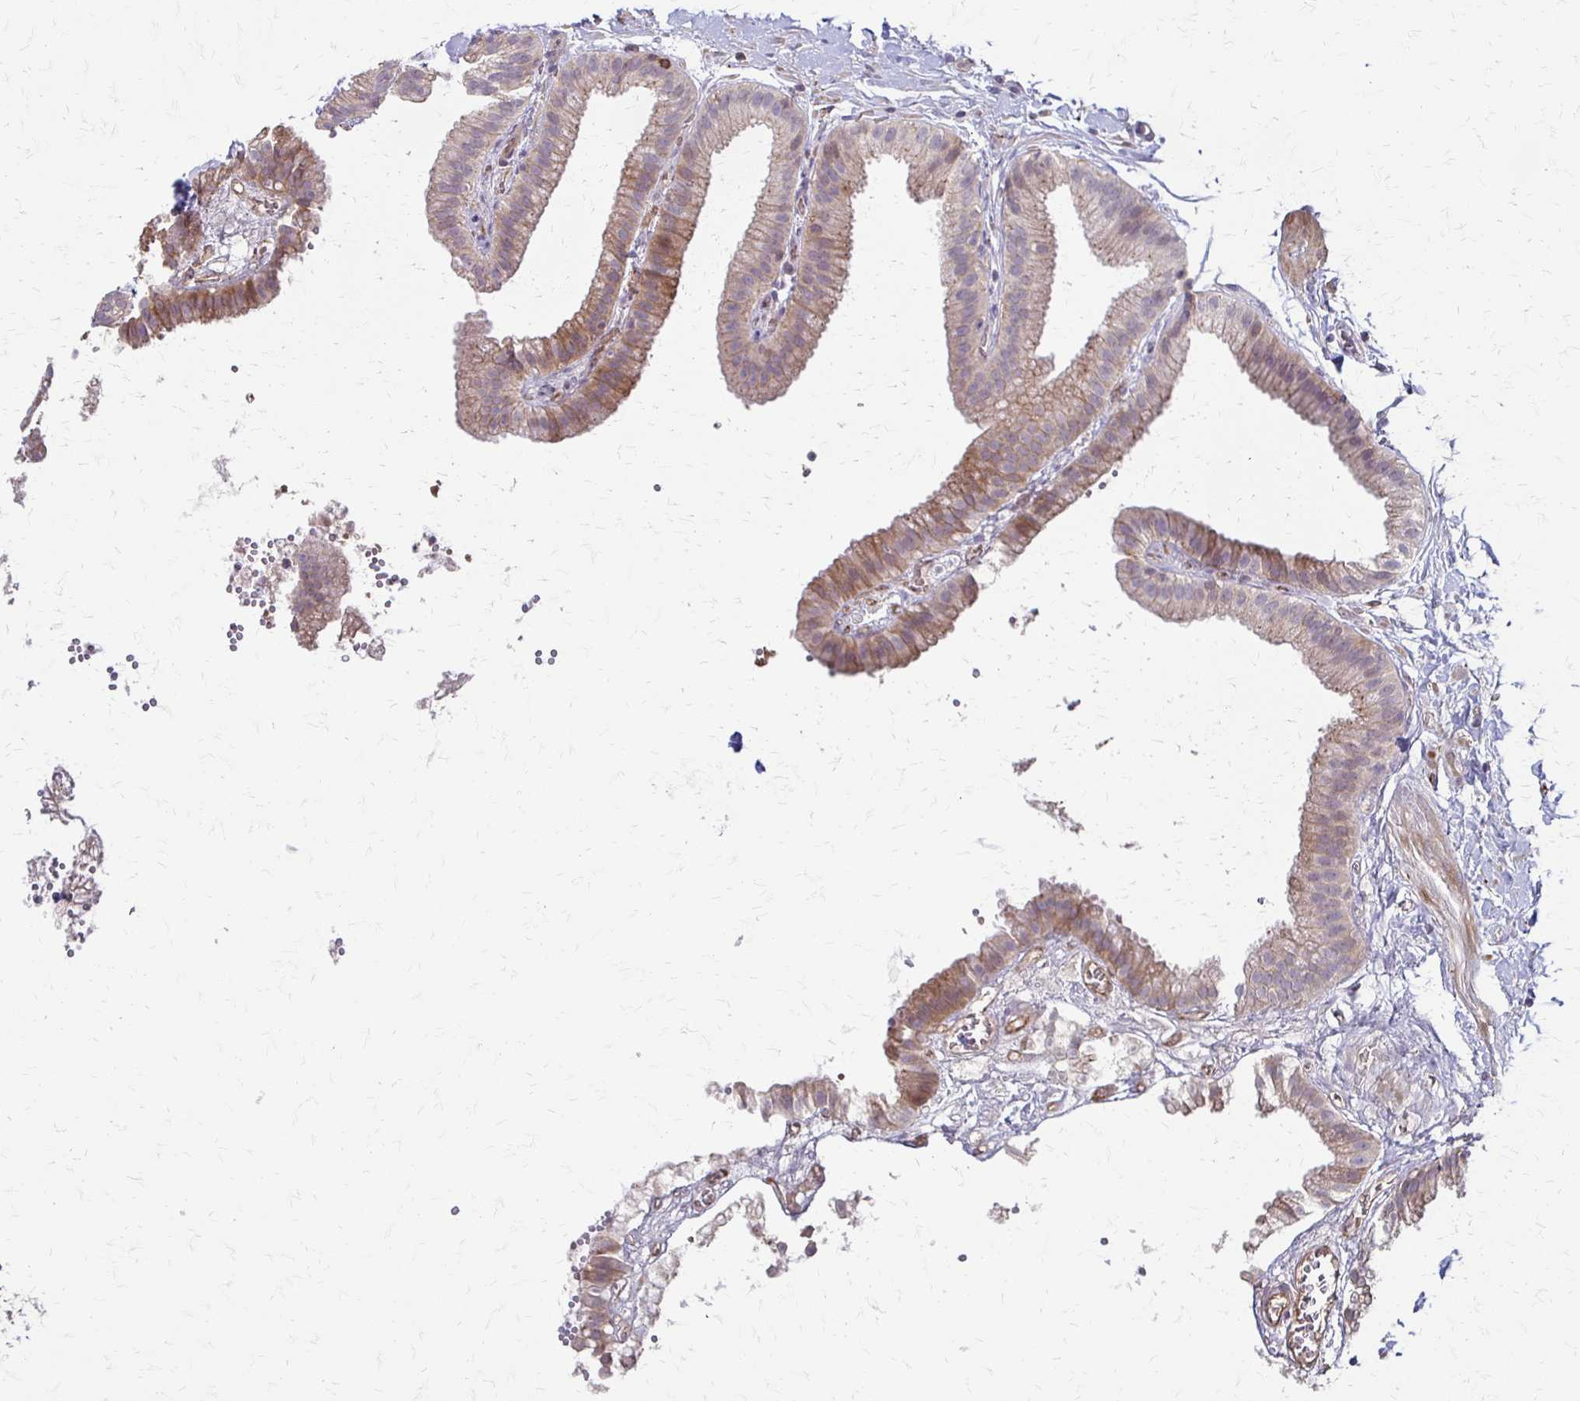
{"staining": {"intensity": "weak", "quantity": "25%-75%", "location": "cytoplasmic/membranous"}, "tissue": "gallbladder", "cell_type": "Glandular cells", "image_type": "normal", "snomed": [{"axis": "morphology", "description": "Normal tissue, NOS"}, {"axis": "topography", "description": "Gallbladder"}], "caption": "Immunohistochemical staining of unremarkable gallbladder displays weak cytoplasmic/membranous protein expression in about 25%-75% of glandular cells.", "gene": "CFL2", "patient": {"sex": "female", "age": 63}}